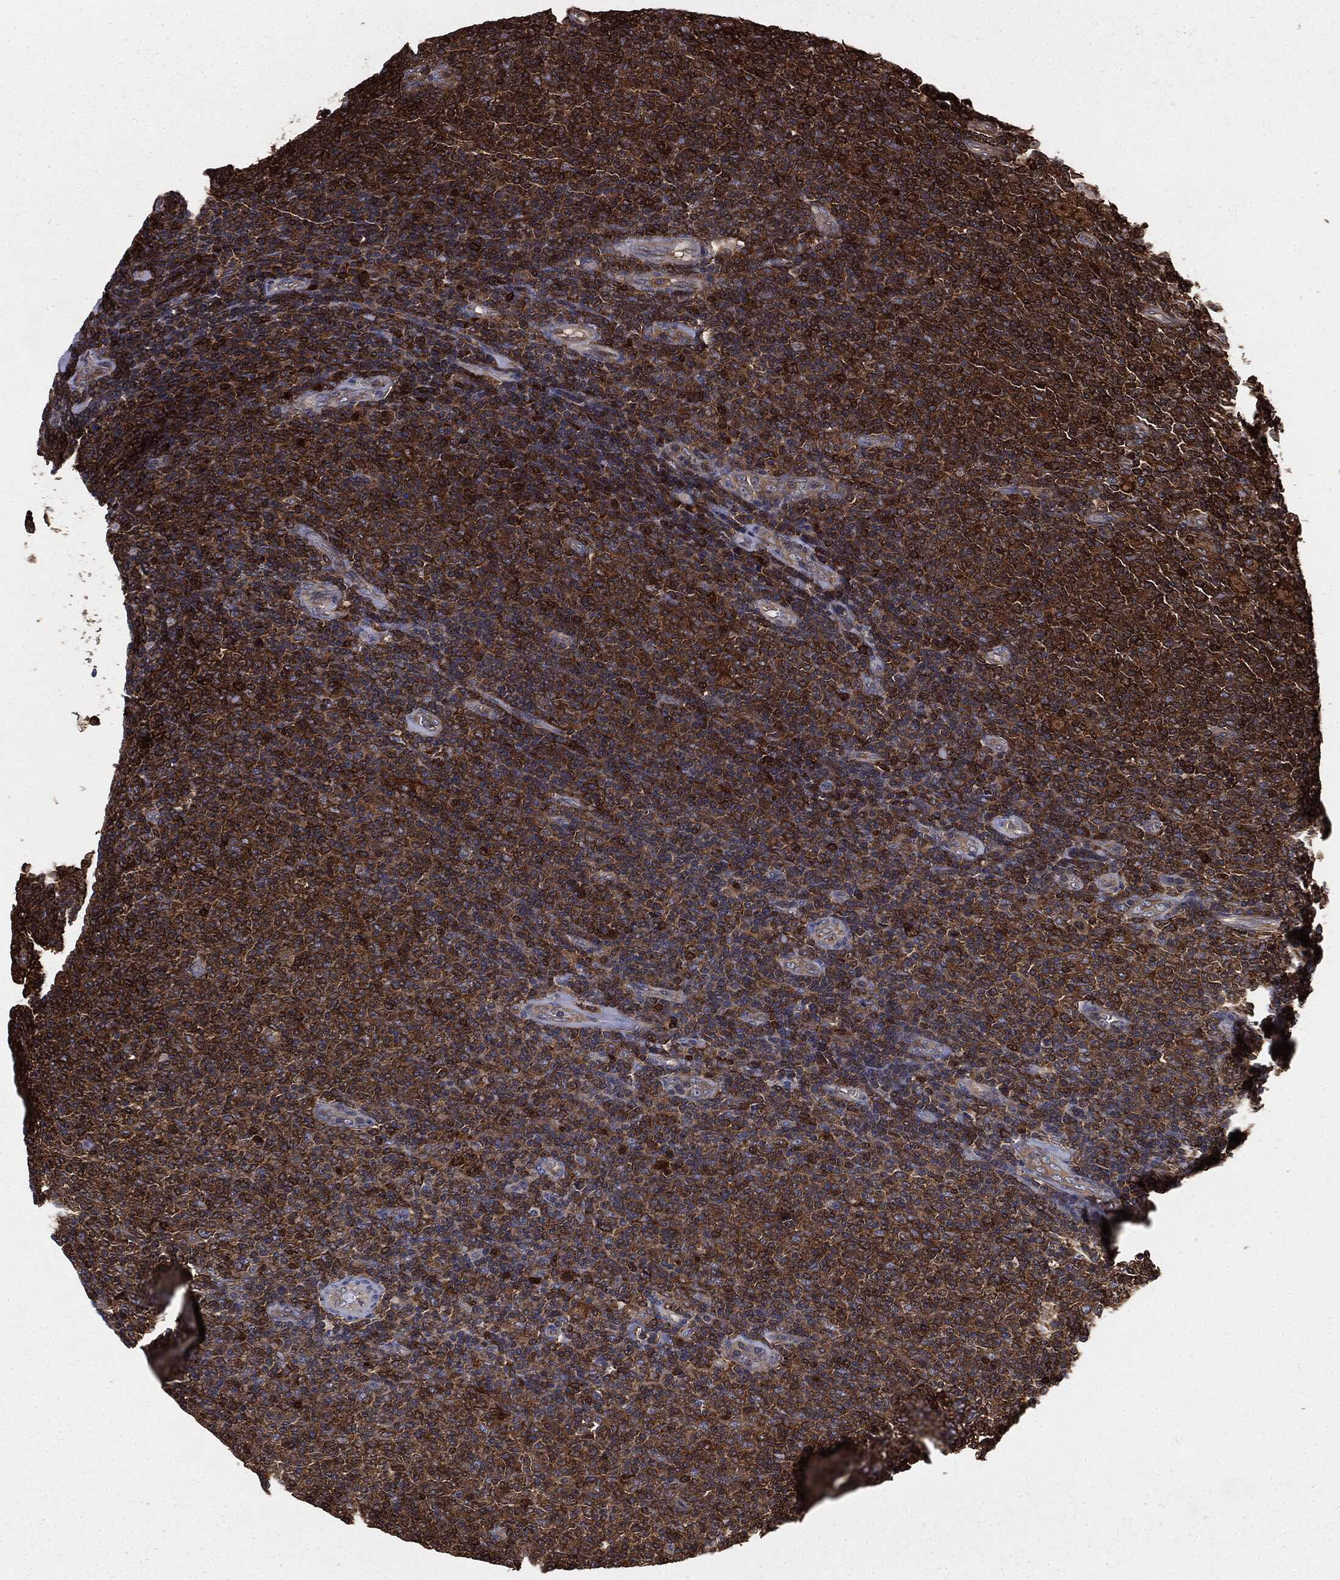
{"staining": {"intensity": "strong", "quantity": ">75%", "location": "cytoplasmic/membranous"}, "tissue": "lymphoma", "cell_type": "Tumor cells", "image_type": "cancer", "snomed": [{"axis": "morphology", "description": "Malignant lymphoma, non-Hodgkin's type, Low grade"}, {"axis": "topography", "description": "Lymph node"}], "caption": "Strong cytoplasmic/membranous protein expression is identified in approximately >75% of tumor cells in malignant lymphoma, non-Hodgkin's type (low-grade).", "gene": "GNB5", "patient": {"sex": "male", "age": 52}}